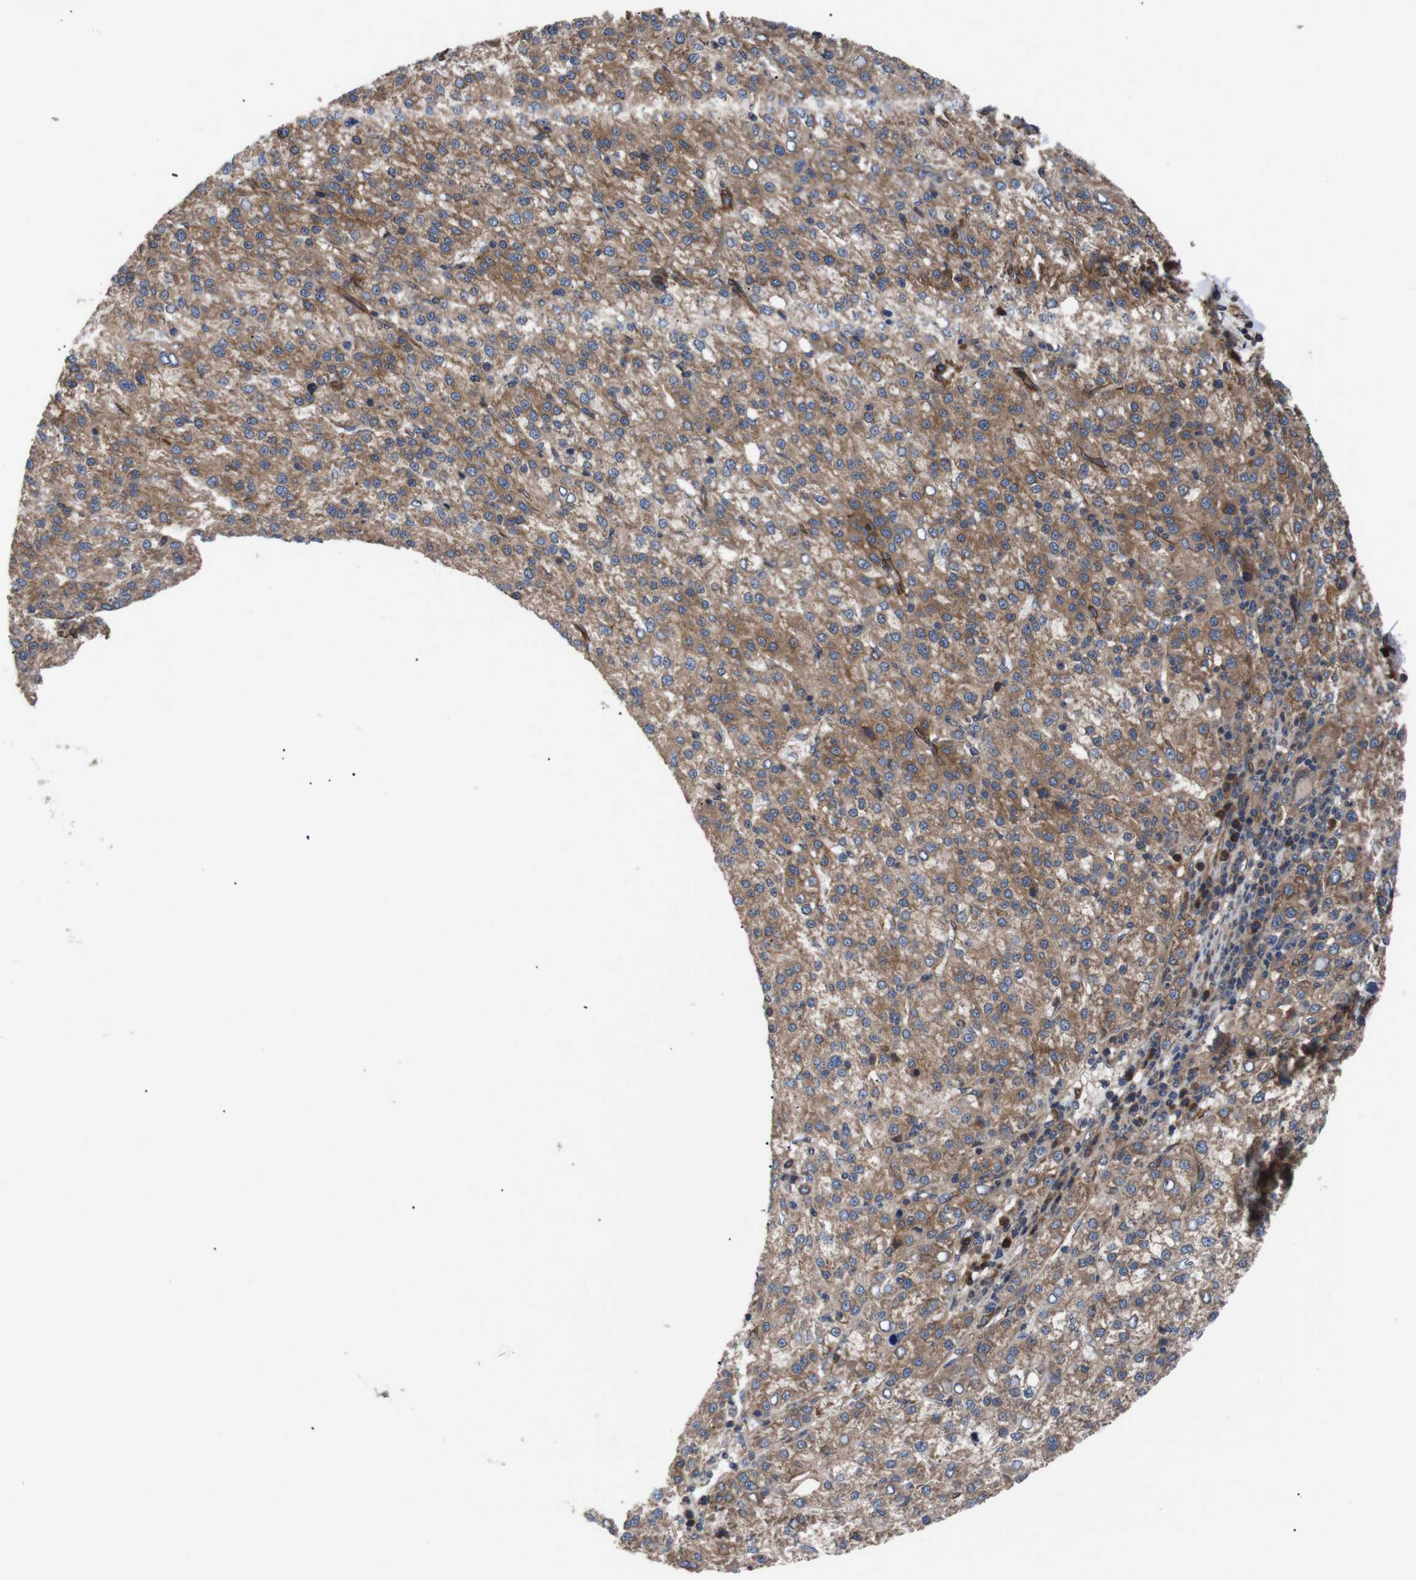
{"staining": {"intensity": "moderate", "quantity": ">75%", "location": "cytoplasmic/membranous"}, "tissue": "liver cancer", "cell_type": "Tumor cells", "image_type": "cancer", "snomed": [{"axis": "morphology", "description": "Carcinoma, Hepatocellular, NOS"}, {"axis": "topography", "description": "Liver"}], "caption": "Immunohistochemistry image of neoplastic tissue: liver hepatocellular carcinoma stained using immunohistochemistry exhibits medium levels of moderate protein expression localized specifically in the cytoplasmic/membranous of tumor cells, appearing as a cytoplasmic/membranous brown color.", "gene": "PAWR", "patient": {"sex": "female", "age": 58}}